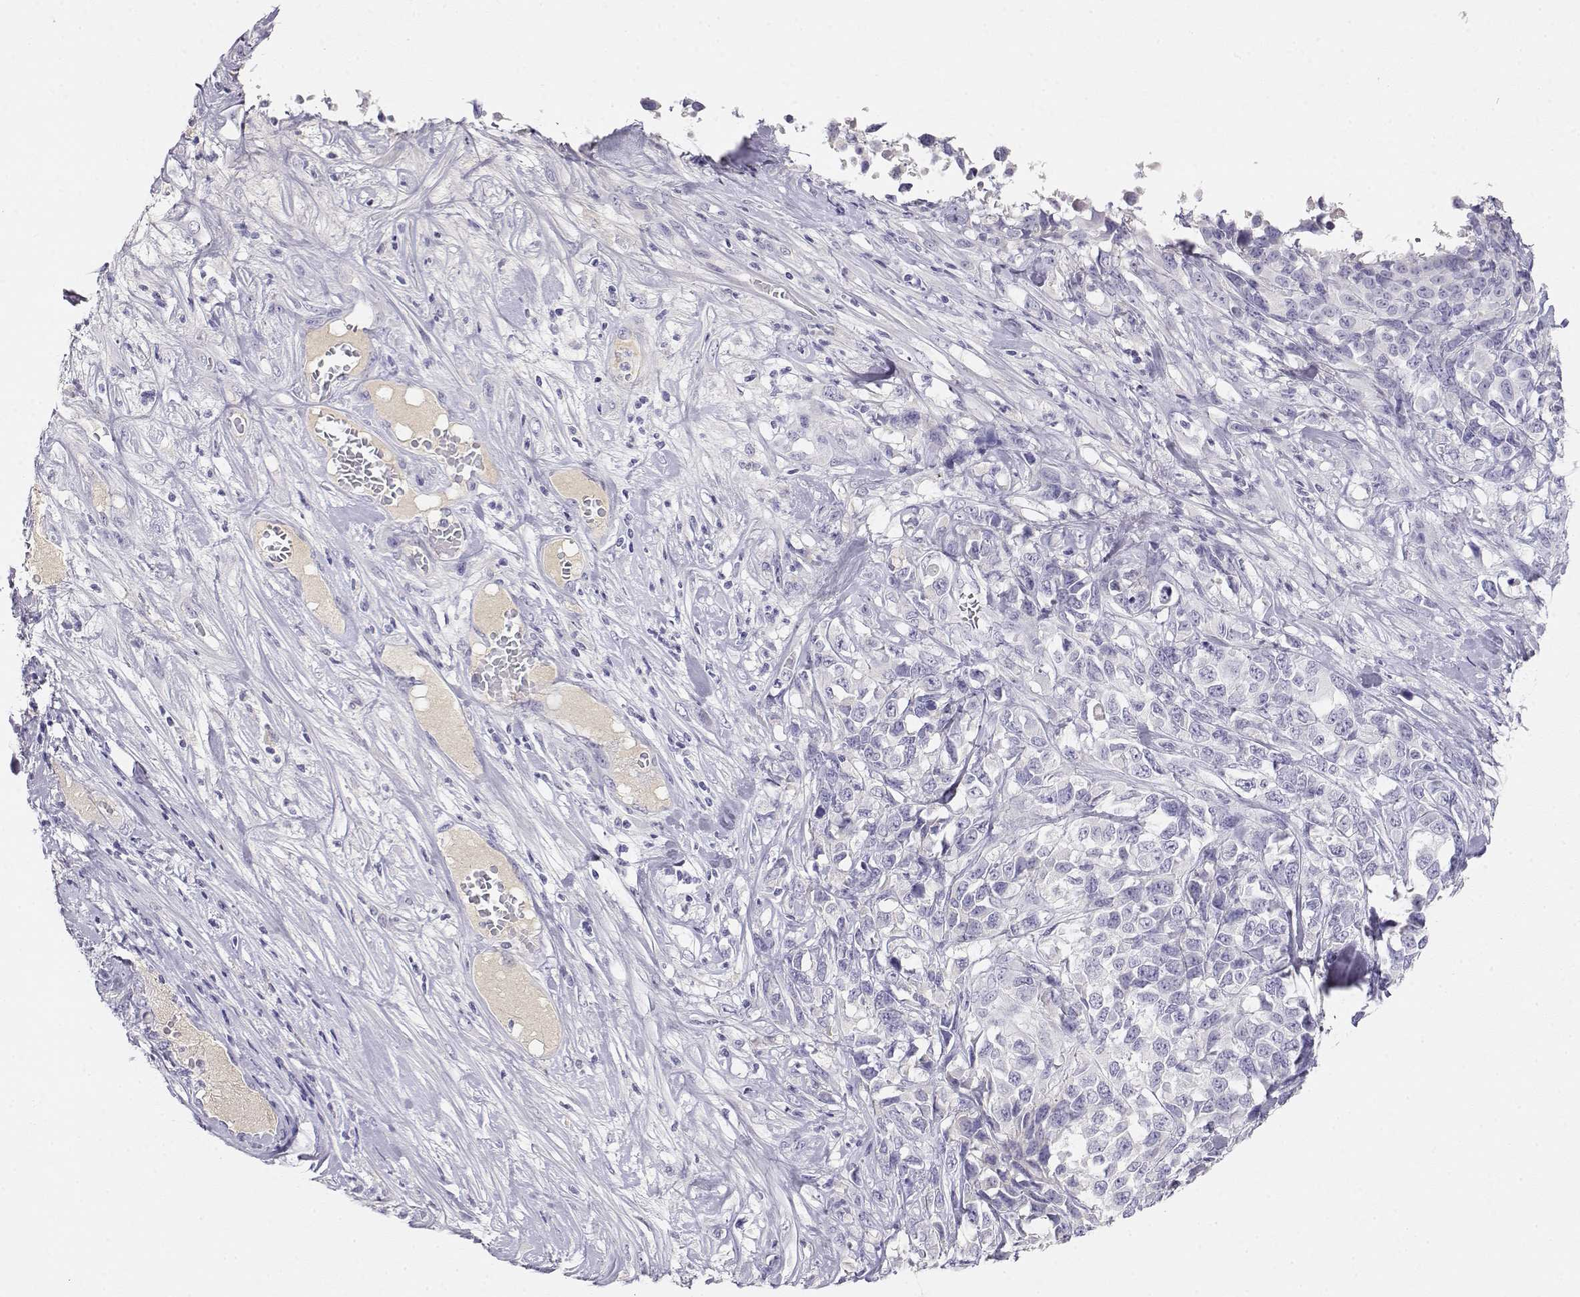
{"staining": {"intensity": "negative", "quantity": "none", "location": "none"}, "tissue": "melanoma", "cell_type": "Tumor cells", "image_type": "cancer", "snomed": [{"axis": "morphology", "description": "Malignant melanoma, Metastatic site"}, {"axis": "topography", "description": "Skin"}], "caption": "Tumor cells are negative for protein expression in human malignant melanoma (metastatic site).", "gene": "GPR174", "patient": {"sex": "male", "age": 84}}